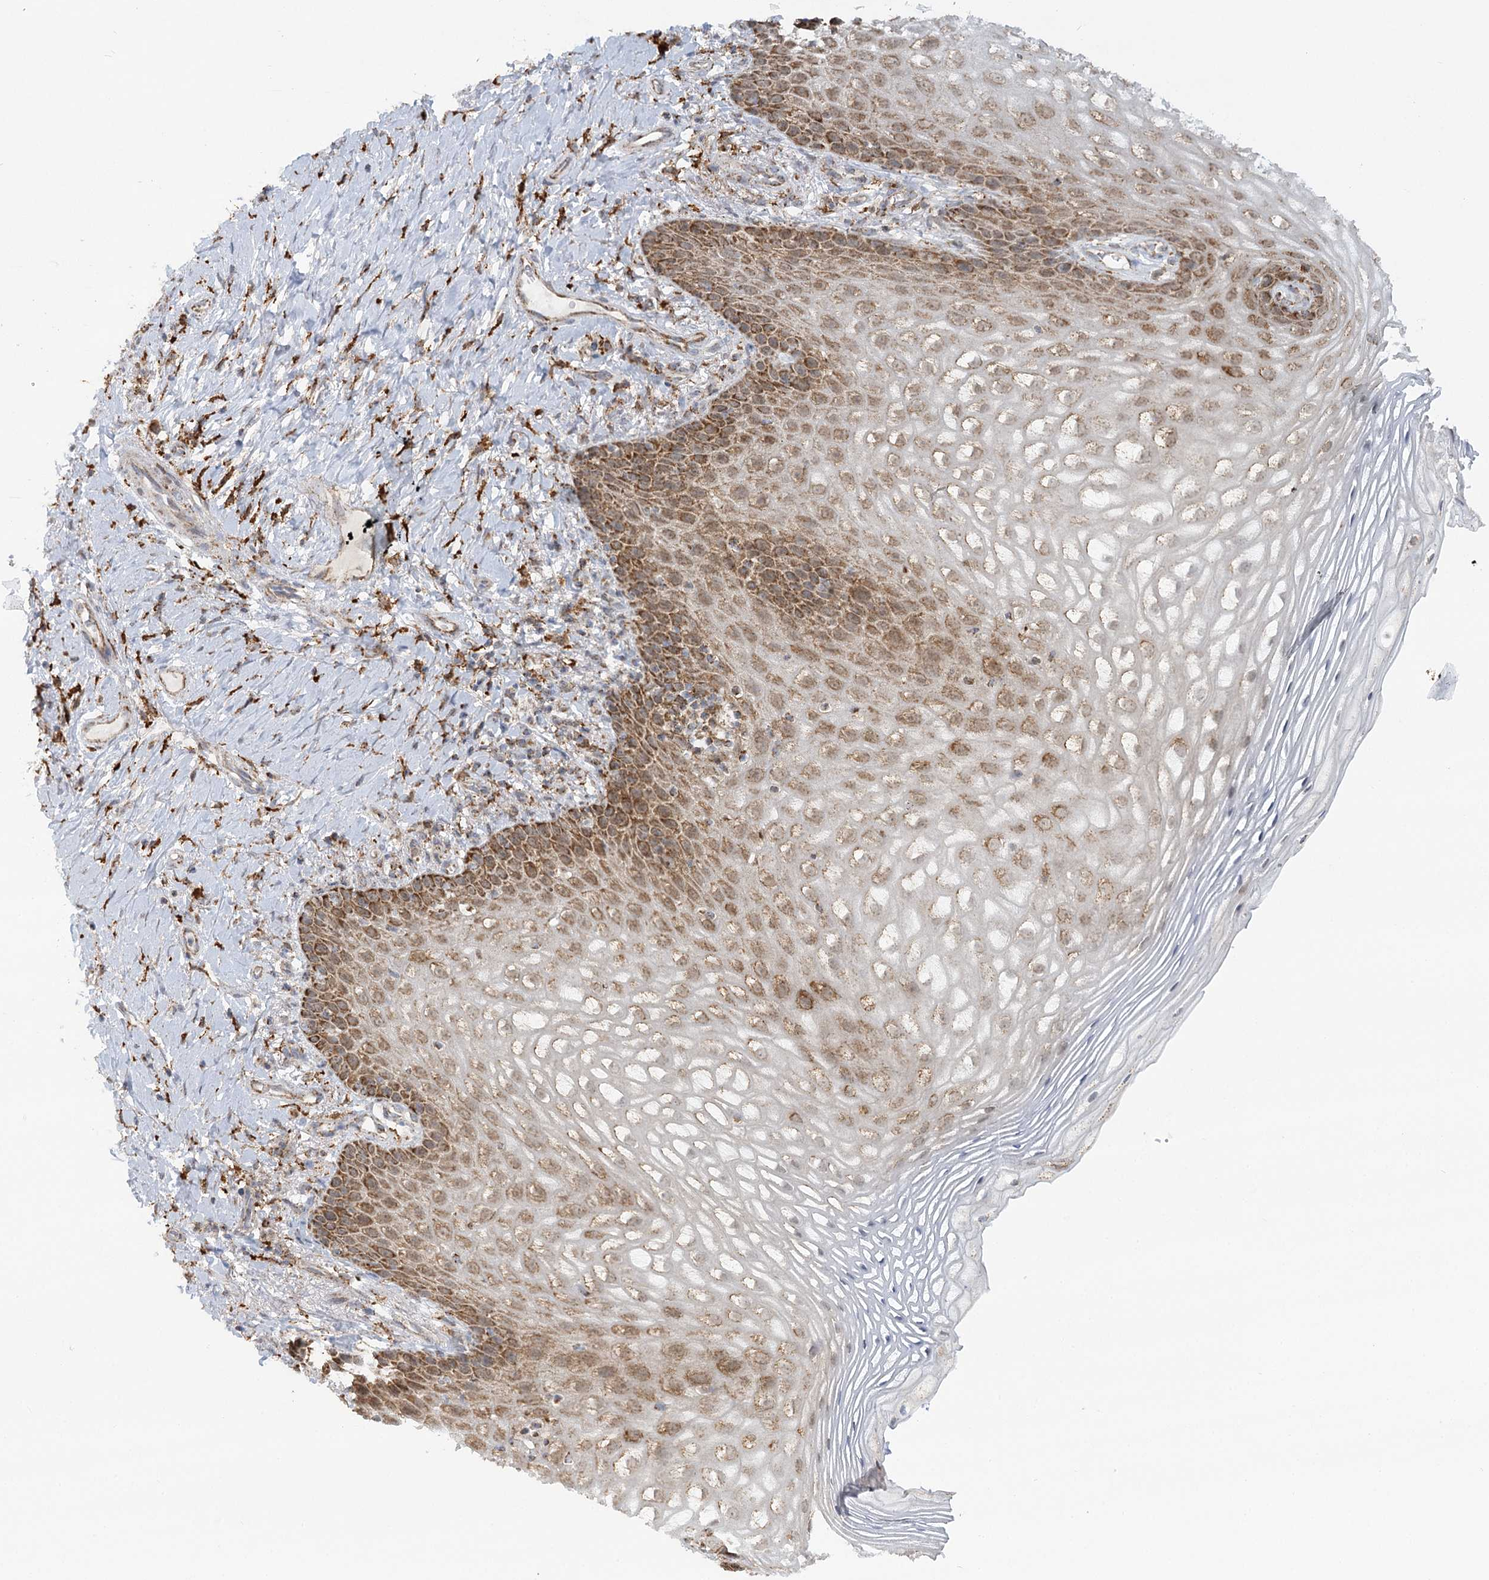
{"staining": {"intensity": "moderate", "quantity": ">75%", "location": "cytoplasmic/membranous"}, "tissue": "vagina", "cell_type": "Squamous epithelial cells", "image_type": "normal", "snomed": [{"axis": "morphology", "description": "Normal tissue, NOS"}, {"axis": "topography", "description": "Vagina"}], "caption": "A brown stain labels moderate cytoplasmic/membranous positivity of a protein in squamous epithelial cells of benign vagina.", "gene": "TAS1R1", "patient": {"sex": "female", "age": 60}}